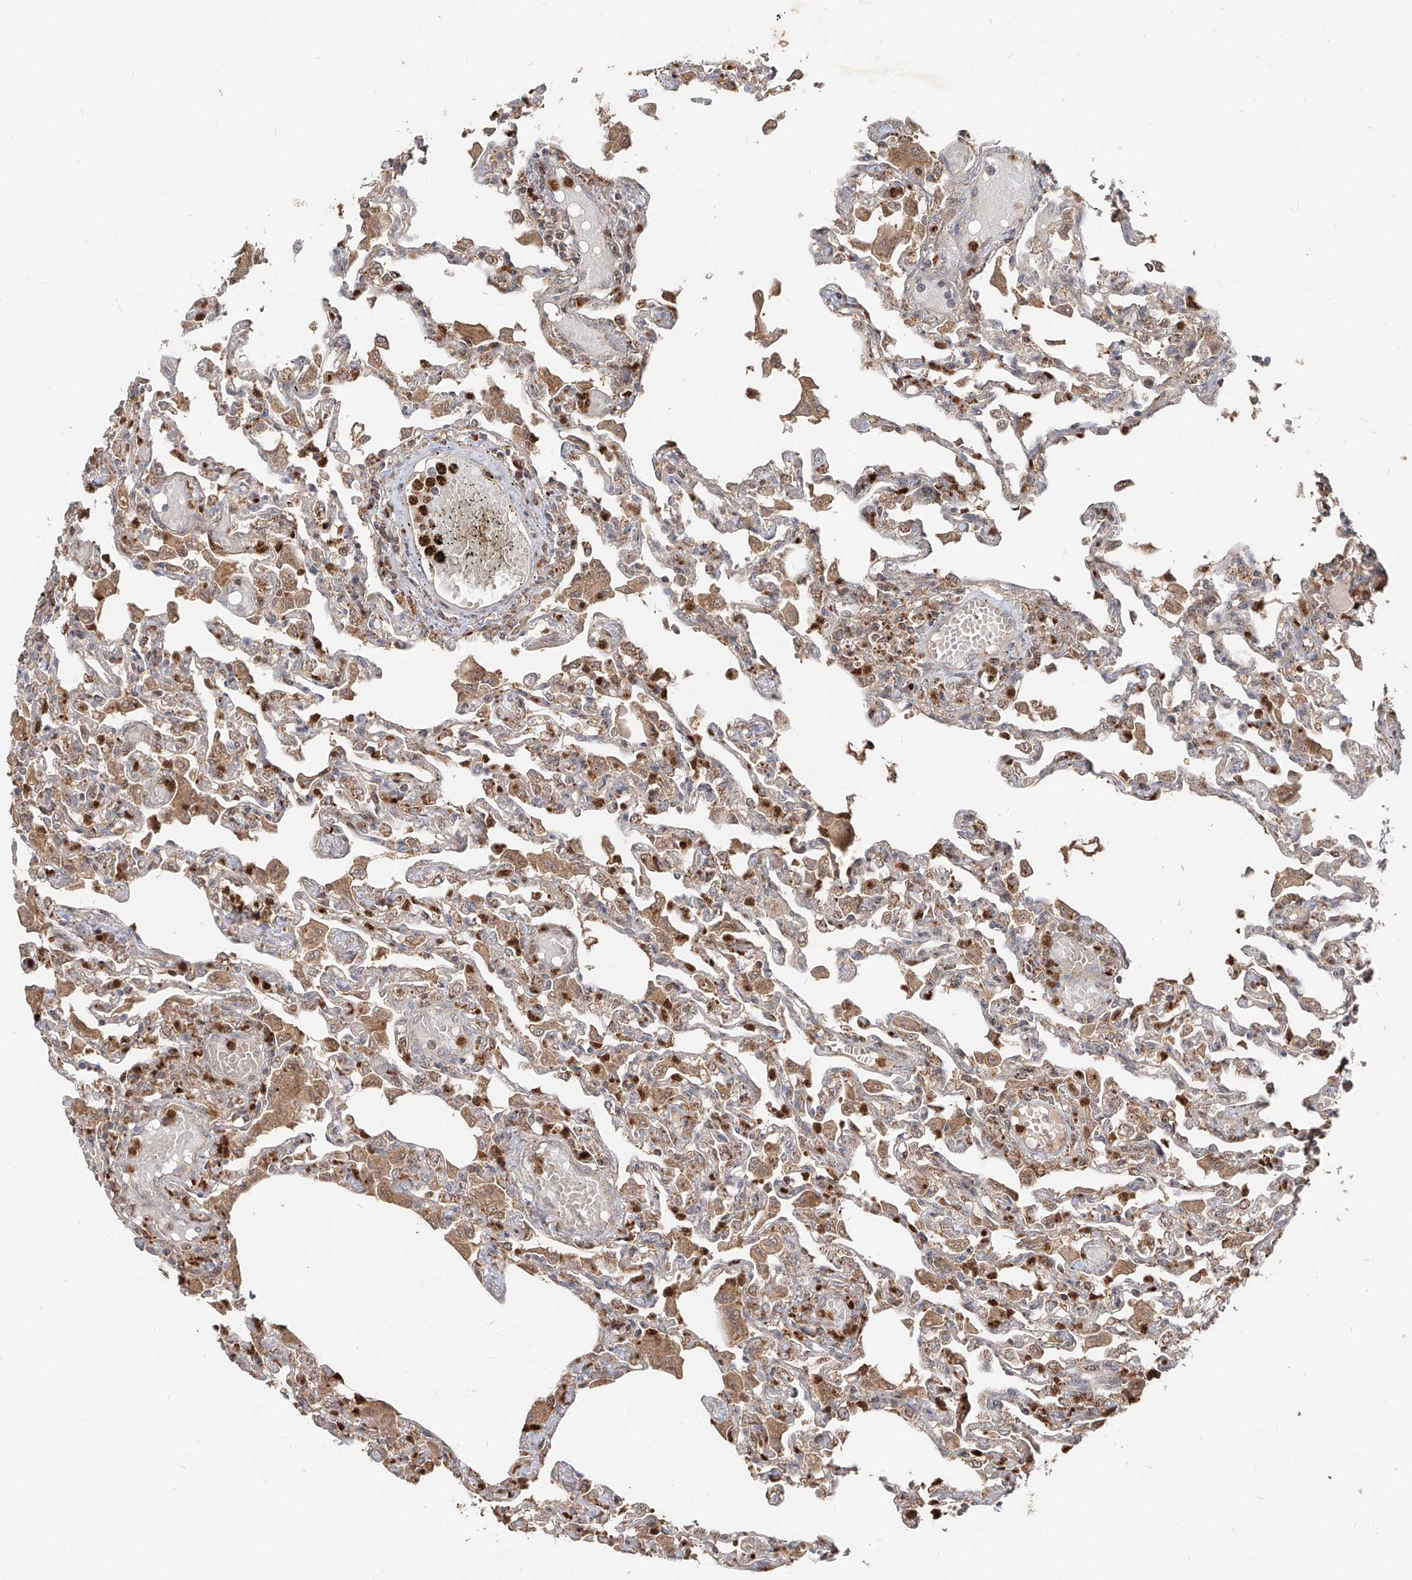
{"staining": {"intensity": "moderate", "quantity": "25%-75%", "location": "cytoplasmic/membranous"}, "tissue": "lung", "cell_type": "Alveolar cells", "image_type": "normal", "snomed": [{"axis": "morphology", "description": "Normal tissue, NOS"}, {"axis": "topography", "description": "Bronchus"}, {"axis": "topography", "description": "Lung"}], "caption": "Lung stained for a protein demonstrates moderate cytoplasmic/membranous positivity in alveolar cells. (Brightfield microscopy of DAB IHC at high magnification).", "gene": "AIM2", "patient": {"sex": "female", "age": 49}}